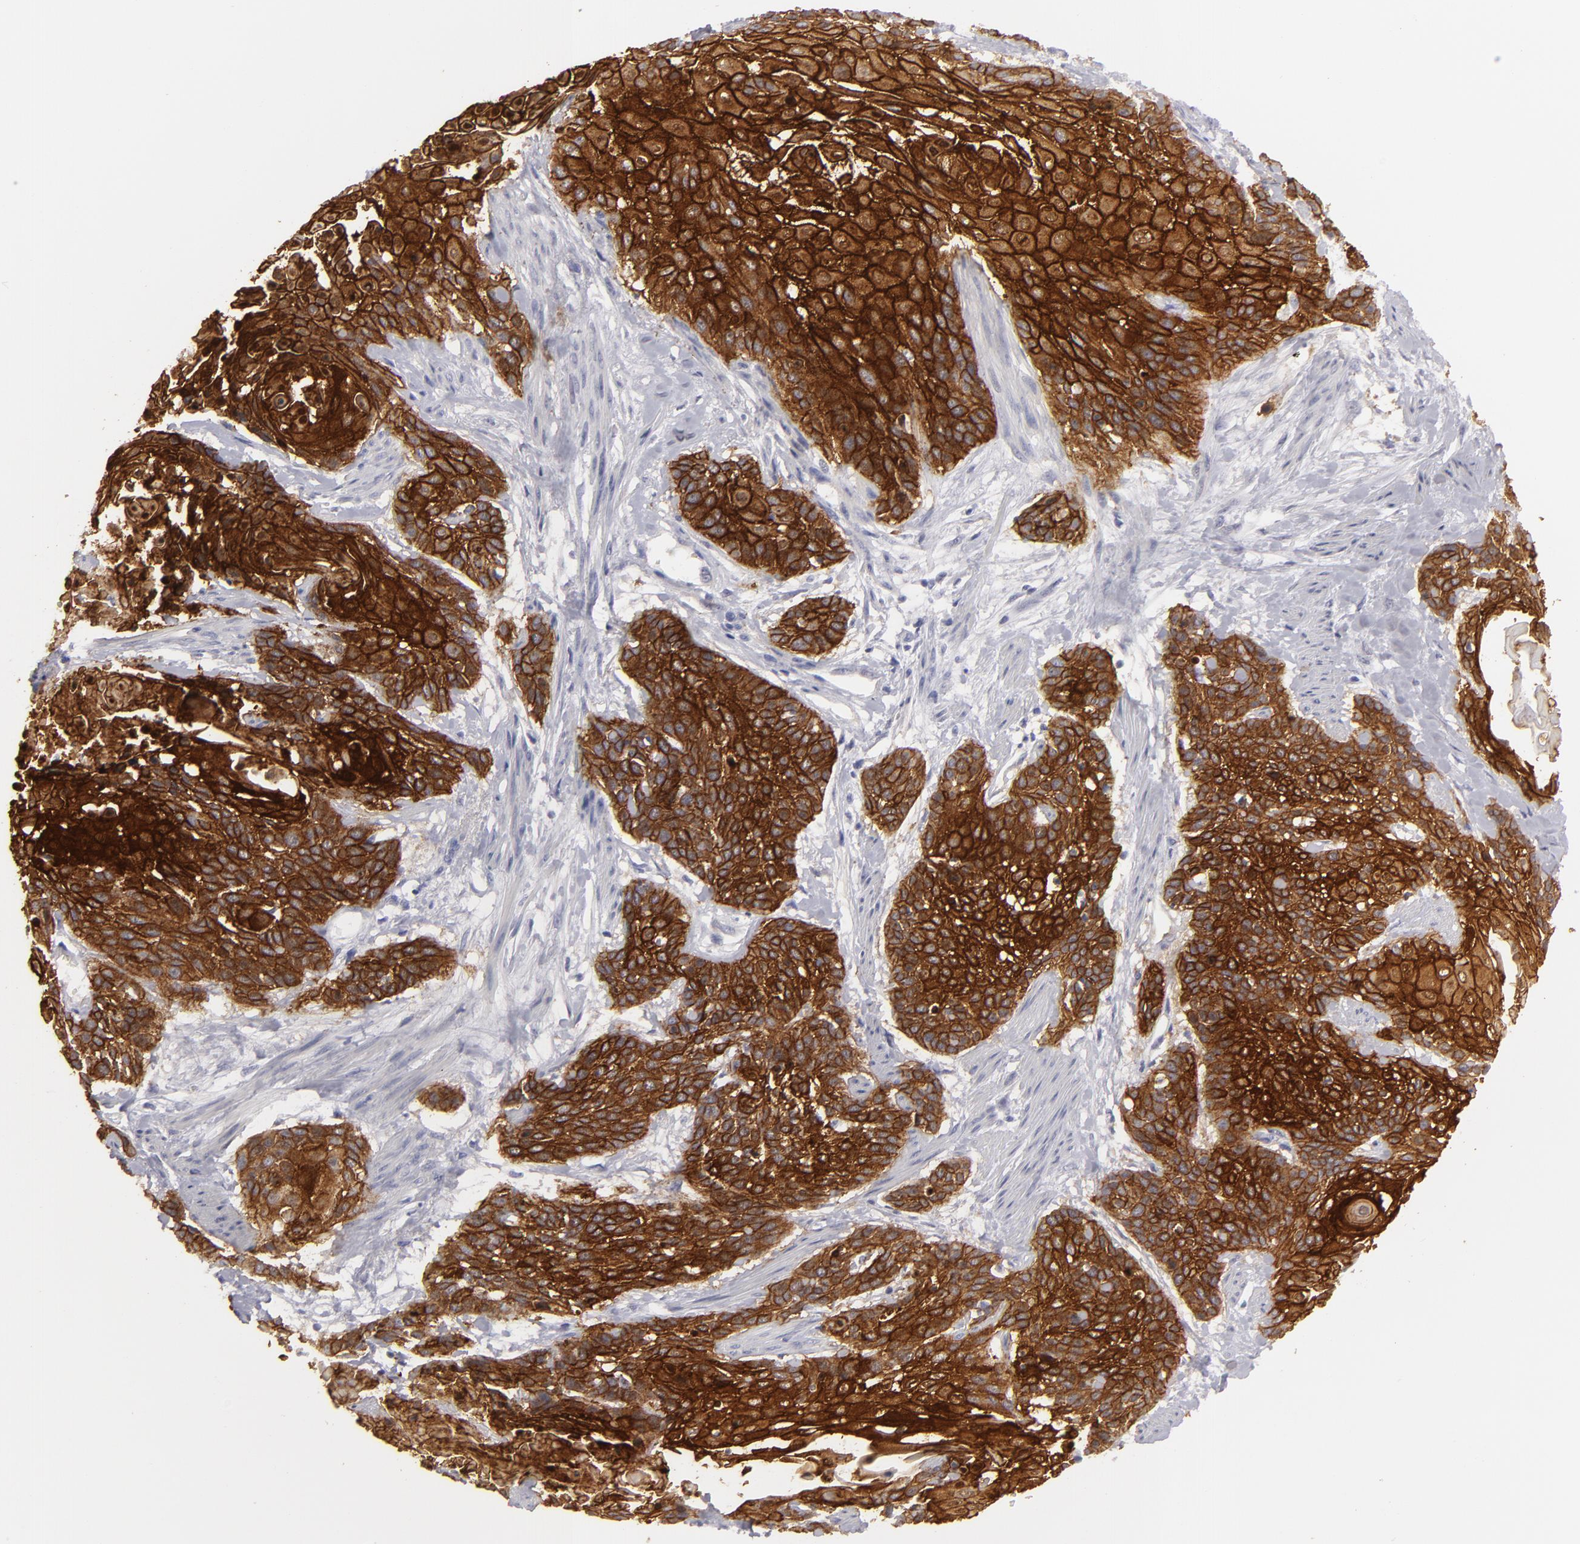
{"staining": {"intensity": "strong", "quantity": ">75%", "location": "cytoplasmic/membranous"}, "tissue": "cervical cancer", "cell_type": "Tumor cells", "image_type": "cancer", "snomed": [{"axis": "morphology", "description": "Squamous cell carcinoma, NOS"}, {"axis": "topography", "description": "Cervix"}], "caption": "Immunohistochemistry image of human cervical squamous cell carcinoma stained for a protein (brown), which displays high levels of strong cytoplasmic/membranous expression in about >75% of tumor cells.", "gene": "JUP", "patient": {"sex": "female", "age": 57}}